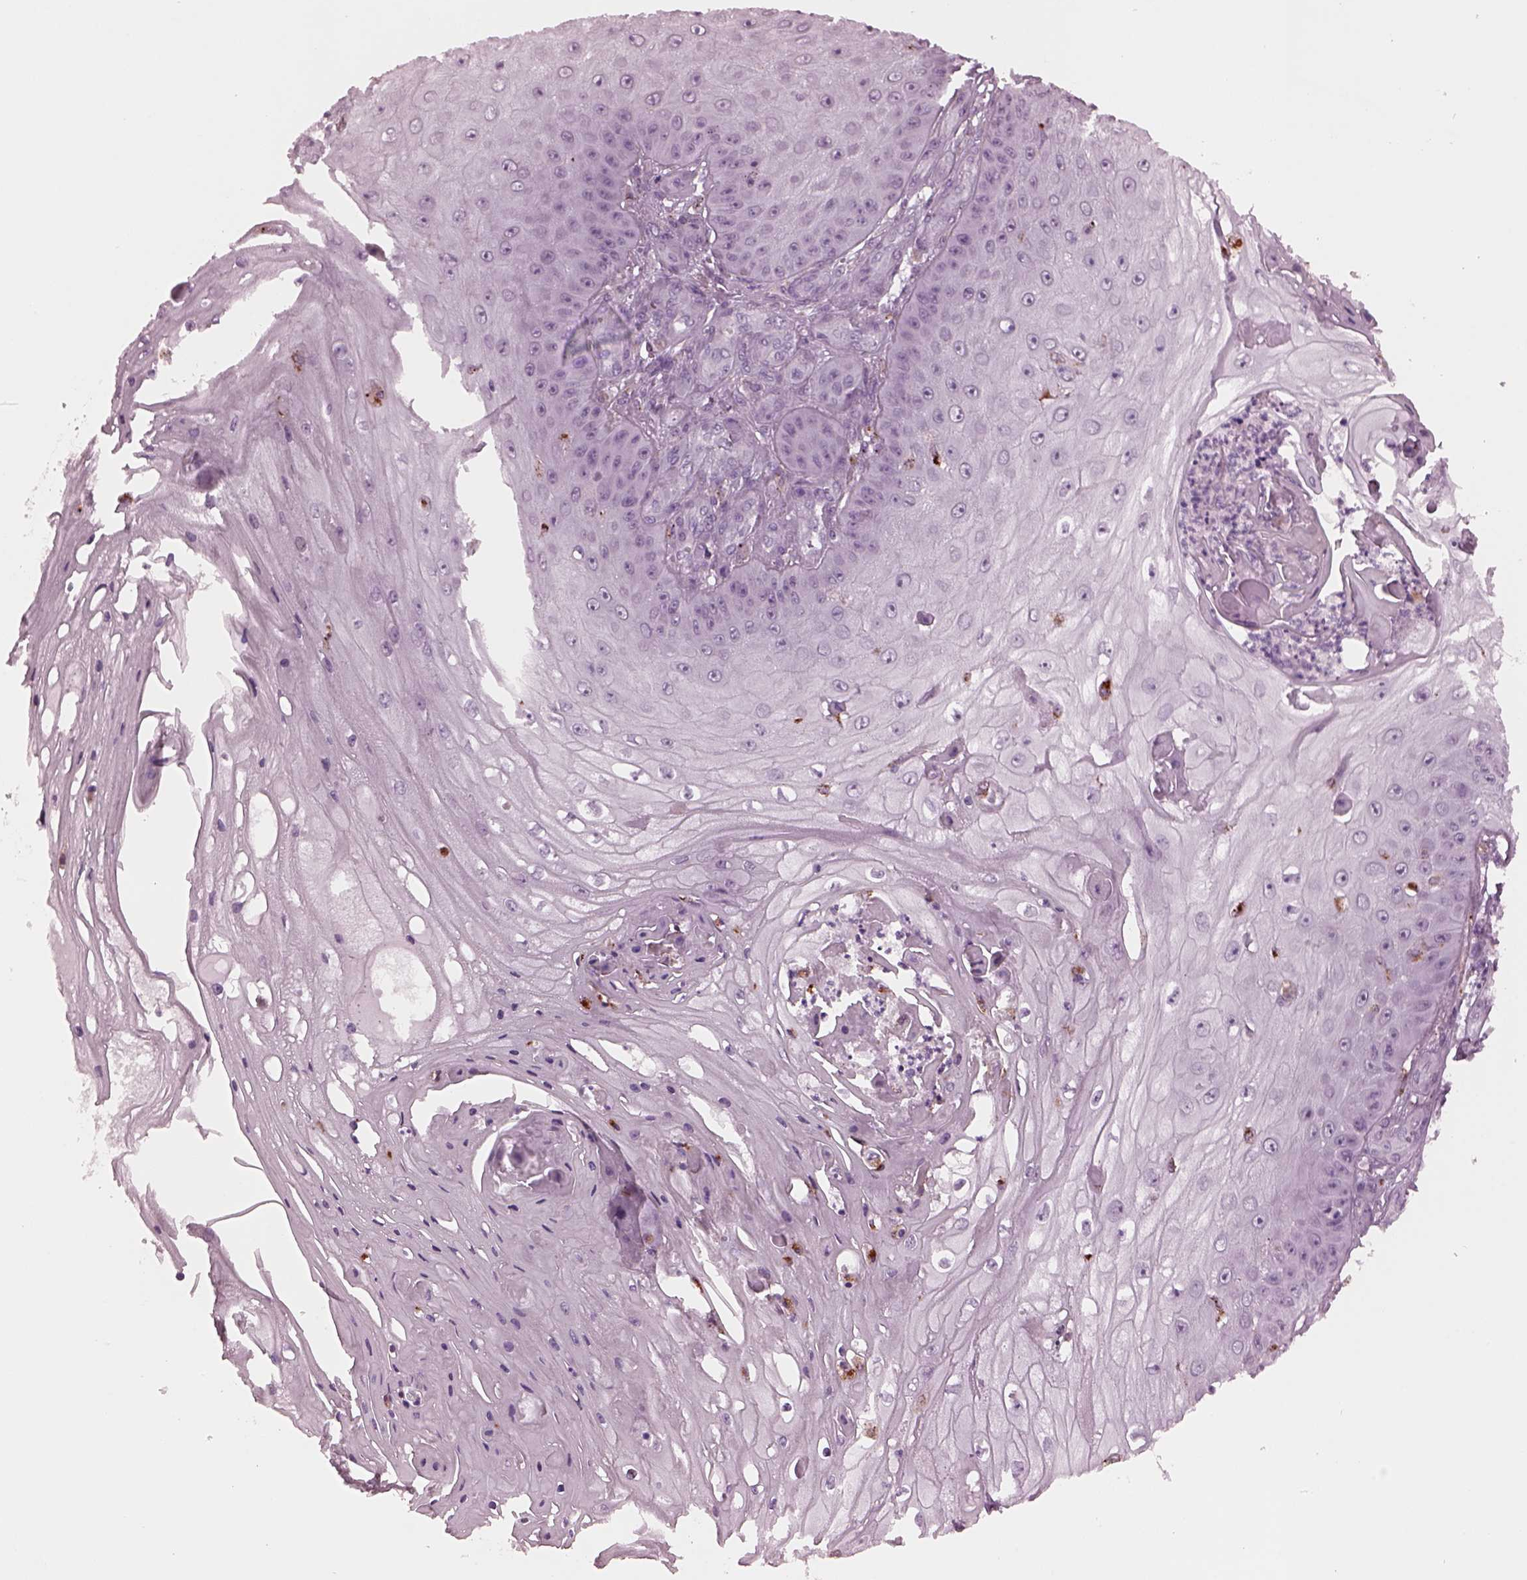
{"staining": {"intensity": "negative", "quantity": "none", "location": "none"}, "tissue": "skin cancer", "cell_type": "Tumor cells", "image_type": "cancer", "snomed": [{"axis": "morphology", "description": "Squamous cell carcinoma, NOS"}, {"axis": "topography", "description": "Skin"}], "caption": "DAB (3,3'-diaminobenzidine) immunohistochemical staining of human skin cancer (squamous cell carcinoma) reveals no significant expression in tumor cells.", "gene": "SLAMF8", "patient": {"sex": "male", "age": 70}}